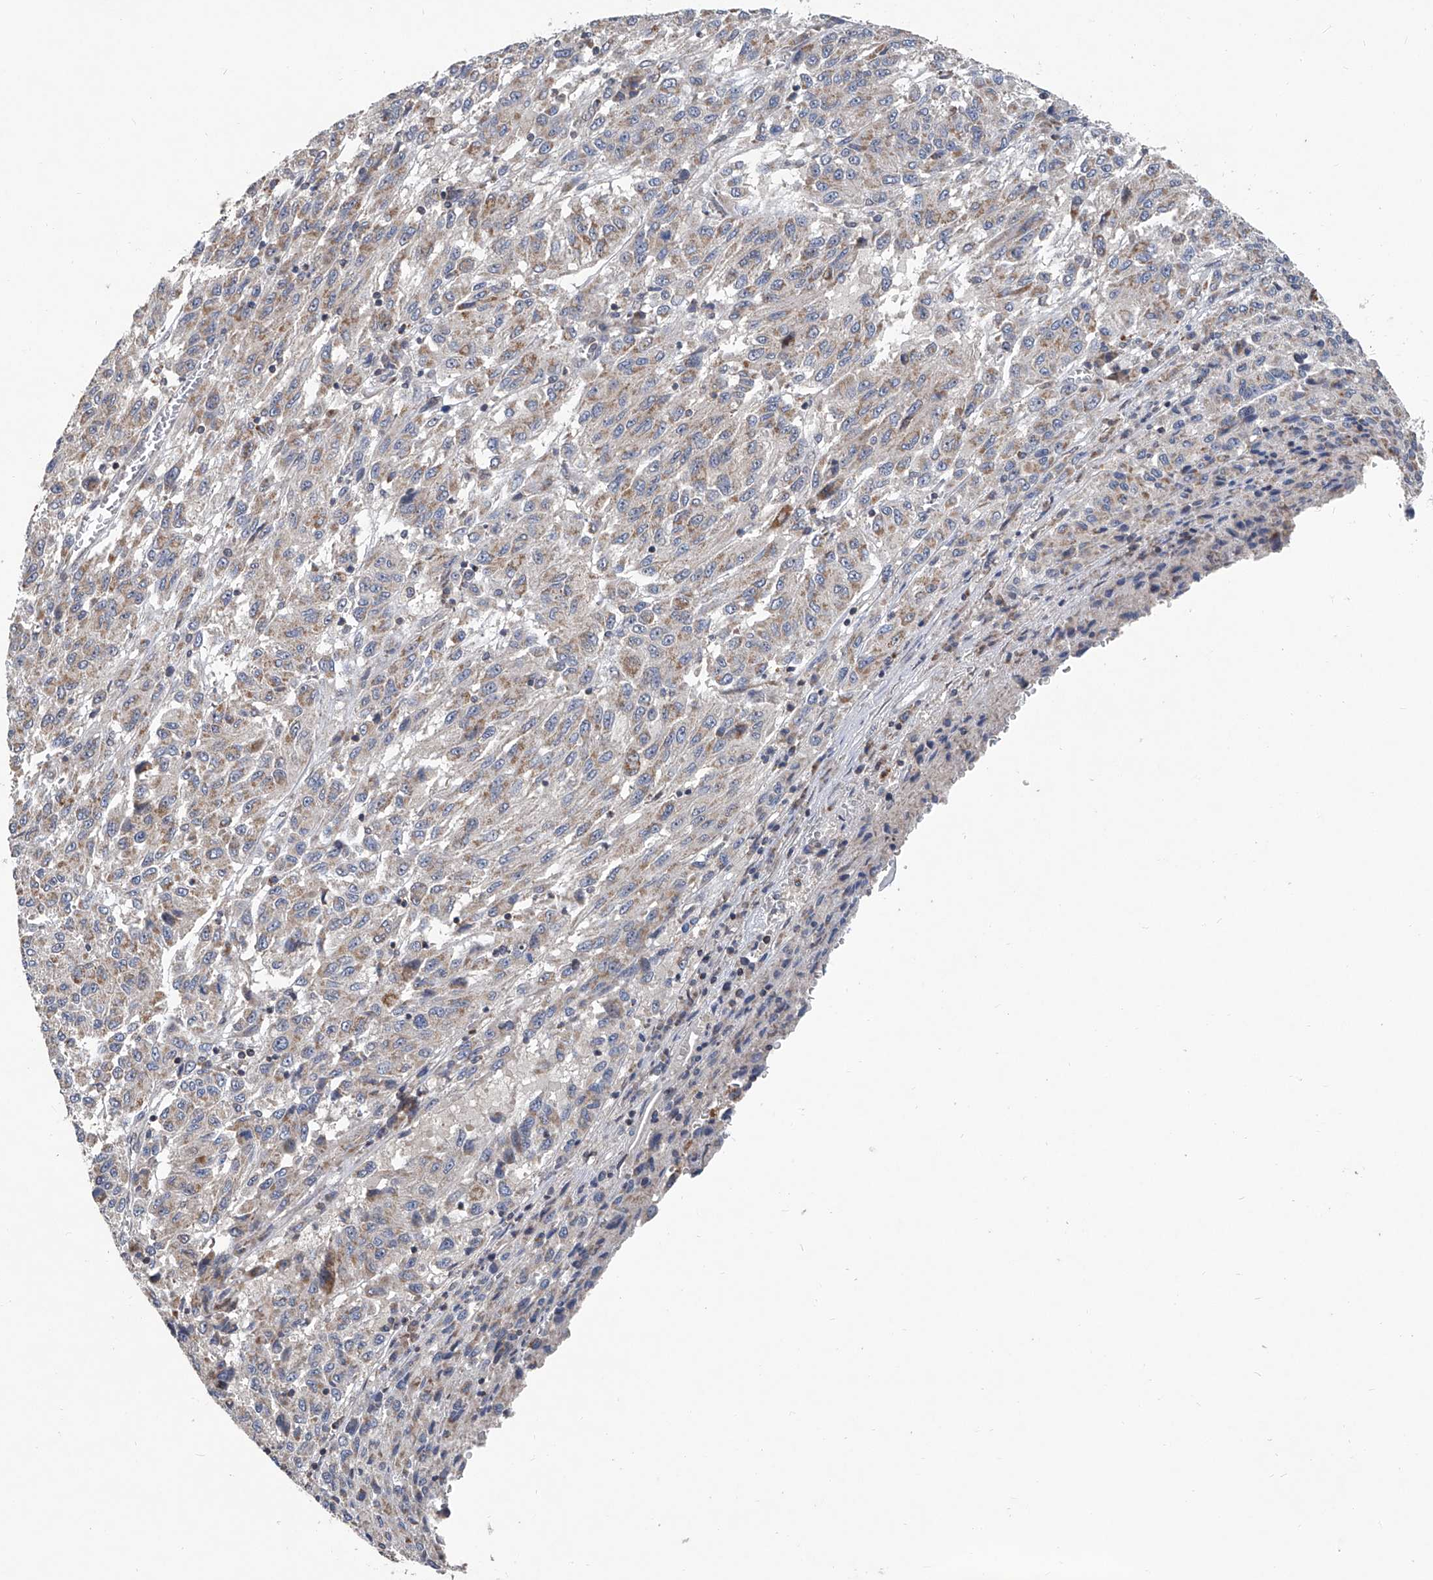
{"staining": {"intensity": "weak", "quantity": "25%-75%", "location": "cytoplasmic/membranous"}, "tissue": "melanoma", "cell_type": "Tumor cells", "image_type": "cancer", "snomed": [{"axis": "morphology", "description": "Malignant melanoma, Metastatic site"}, {"axis": "topography", "description": "Lung"}], "caption": "Protein staining by immunohistochemistry (IHC) exhibits weak cytoplasmic/membranous positivity in about 25%-75% of tumor cells in melanoma.", "gene": "BCKDHB", "patient": {"sex": "male", "age": 64}}